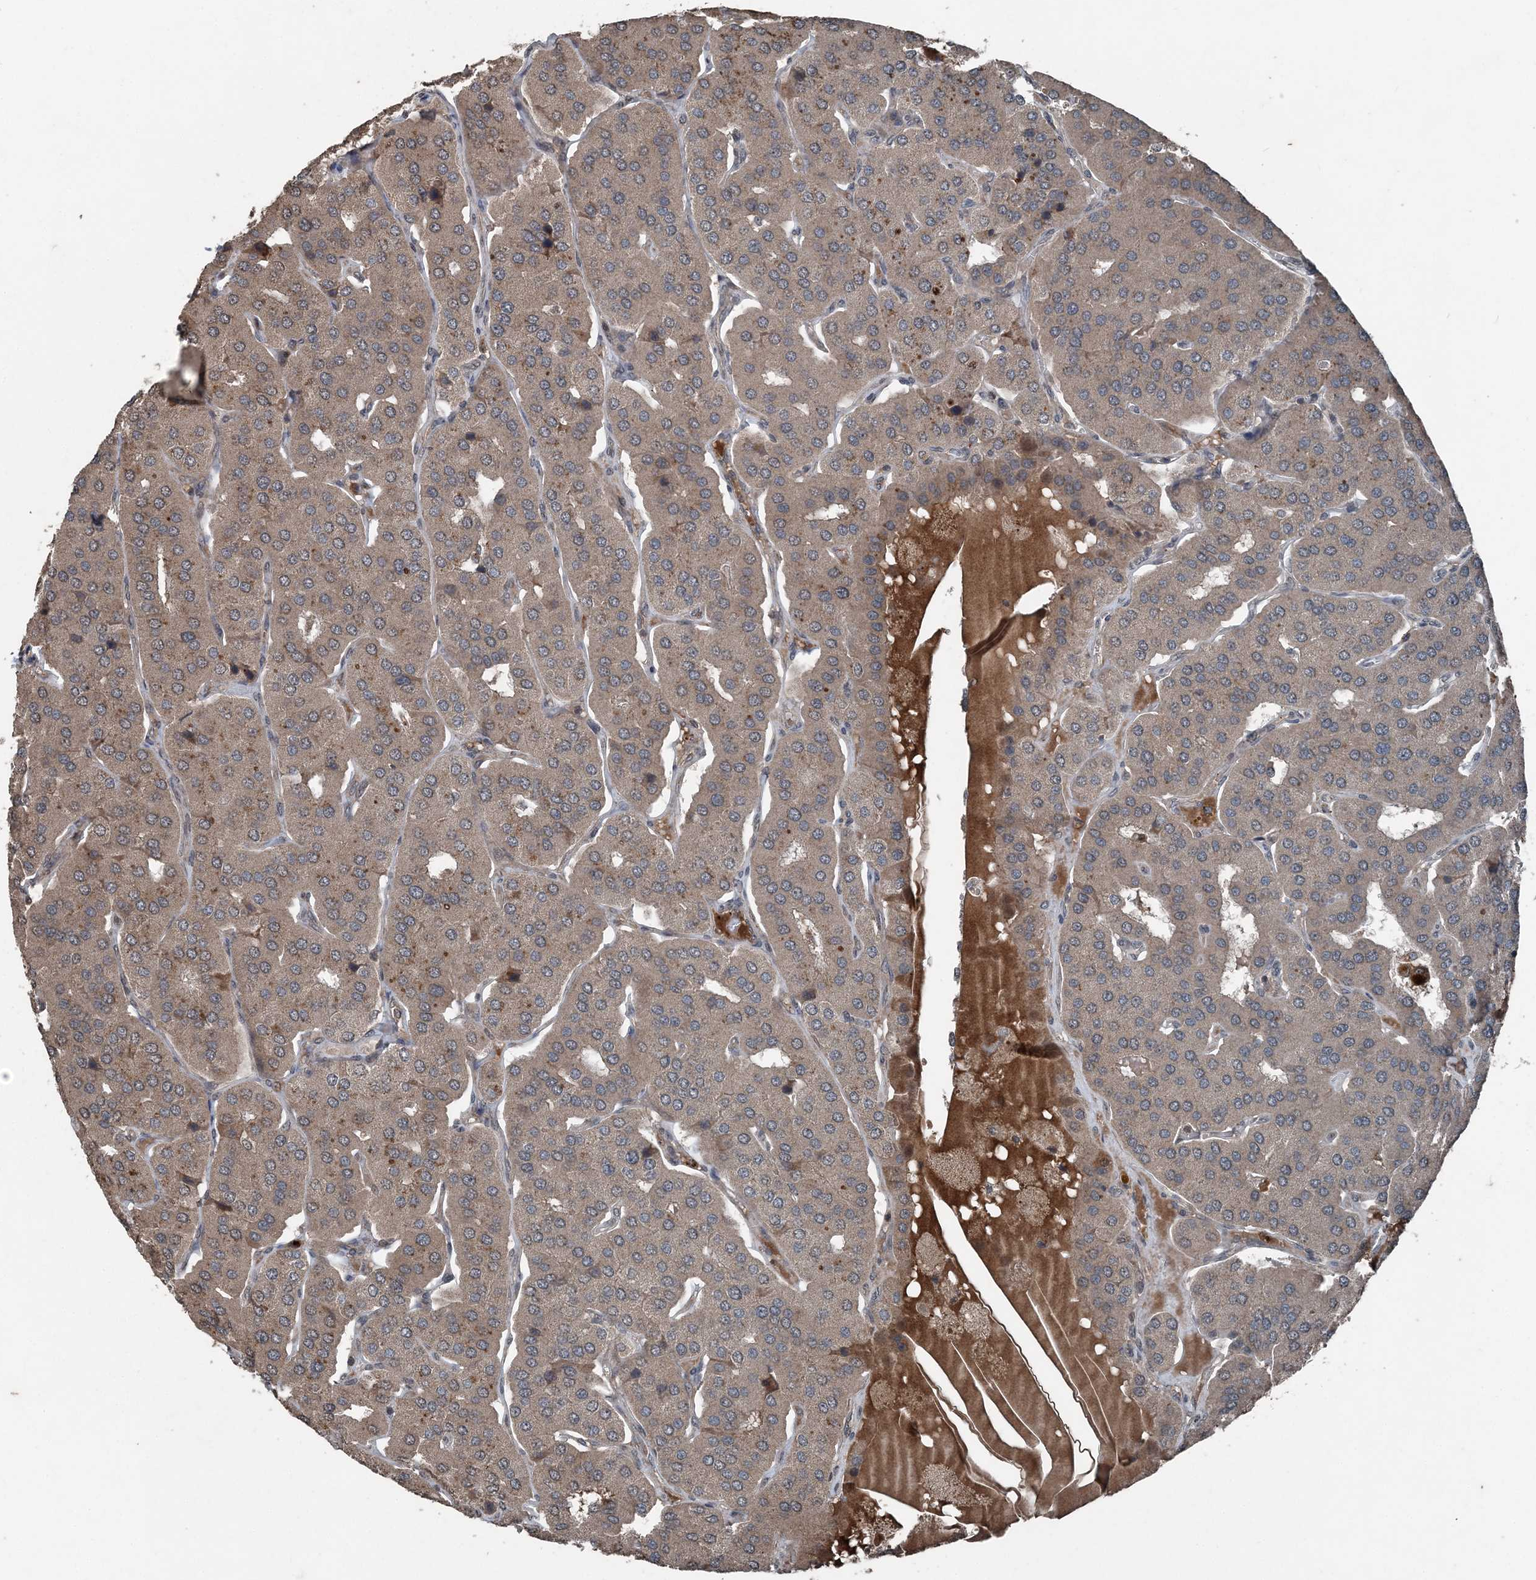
{"staining": {"intensity": "negative", "quantity": "none", "location": "none"}, "tissue": "parathyroid gland", "cell_type": "Glandular cells", "image_type": "normal", "snomed": [{"axis": "morphology", "description": "Normal tissue, NOS"}, {"axis": "morphology", "description": "Adenoma, NOS"}, {"axis": "topography", "description": "Parathyroid gland"}], "caption": "Normal parathyroid gland was stained to show a protein in brown. There is no significant positivity in glandular cells. (DAB (3,3'-diaminobenzidine) IHC, high magnification).", "gene": "CFL1", "patient": {"sex": "female", "age": 86}}